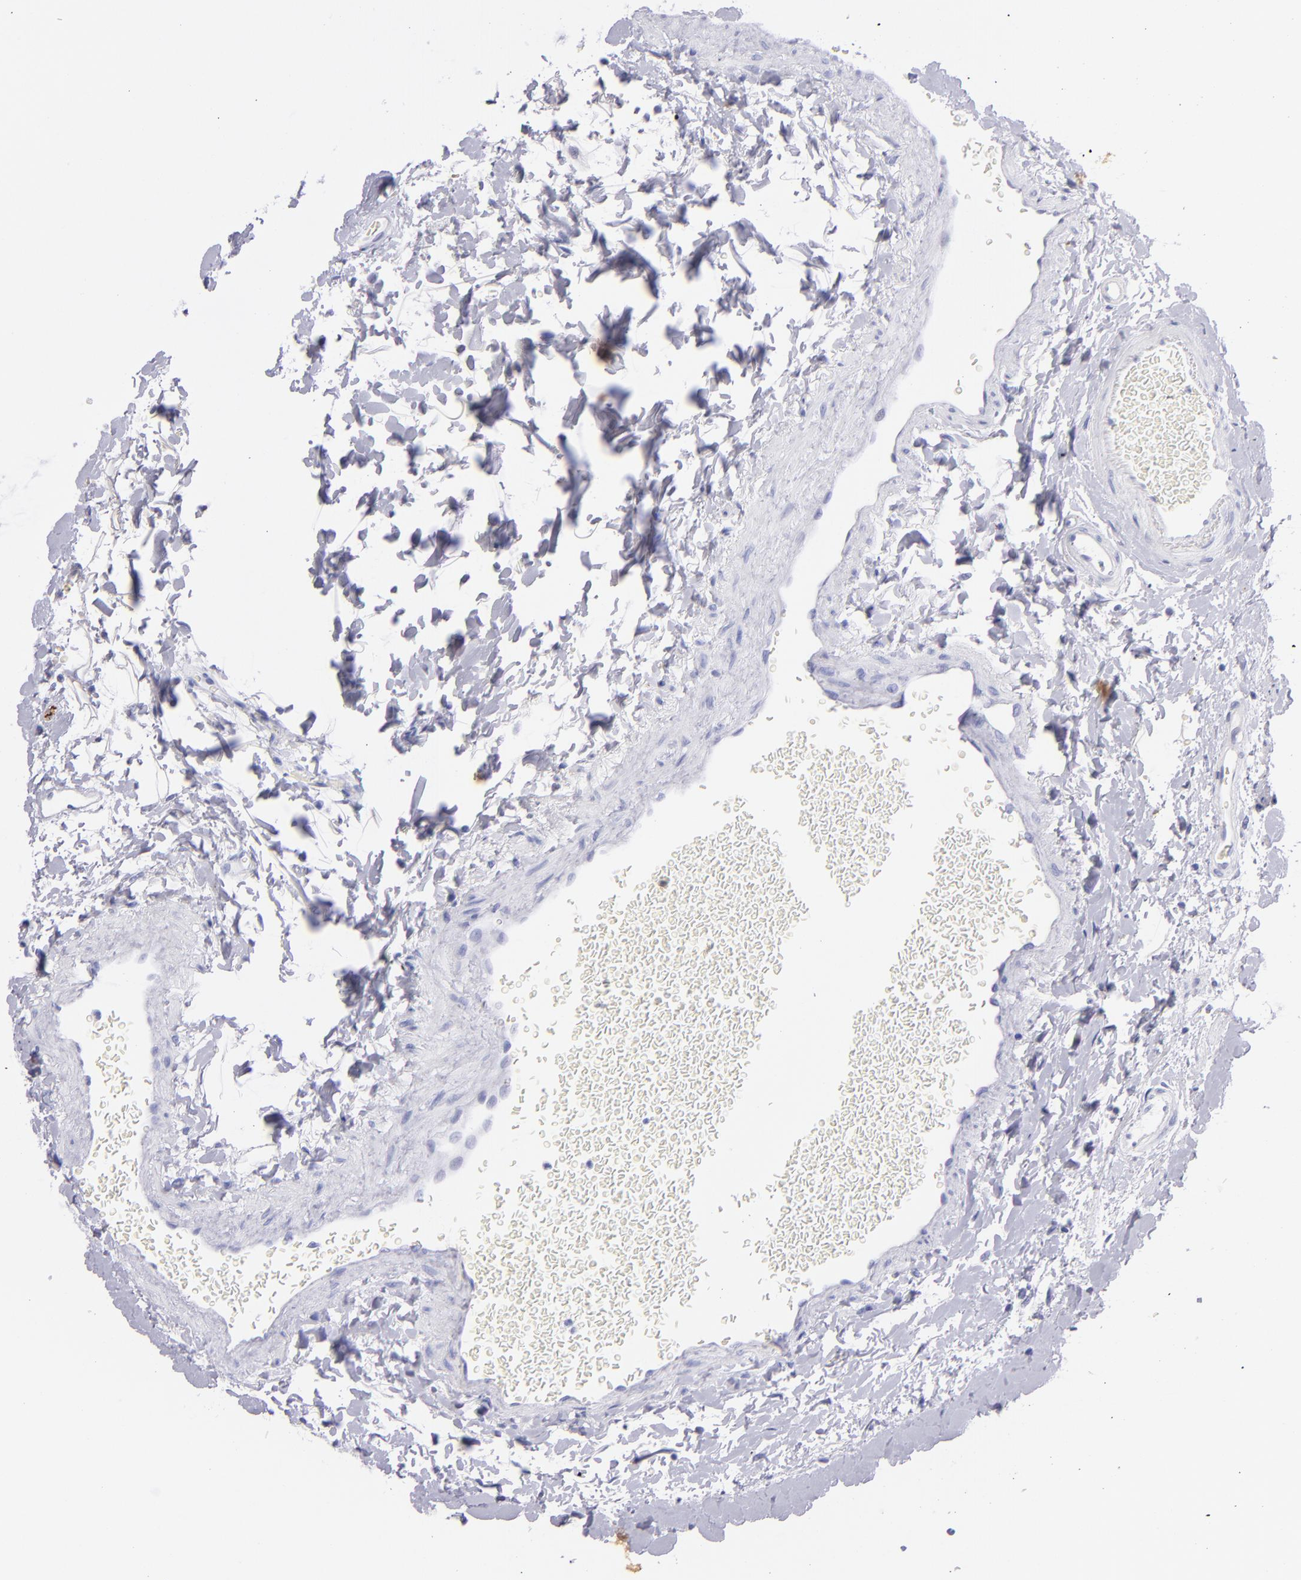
{"staining": {"intensity": "negative", "quantity": "none", "location": "none"}, "tissue": "stomach", "cell_type": "Glandular cells", "image_type": "normal", "snomed": [{"axis": "morphology", "description": "Normal tissue, NOS"}, {"axis": "topography", "description": "Stomach, upper"}, {"axis": "topography", "description": "Stomach"}], "caption": "Immunohistochemical staining of benign human stomach exhibits no significant expression in glandular cells.", "gene": "PRPH", "patient": {"sex": "male", "age": 76}}